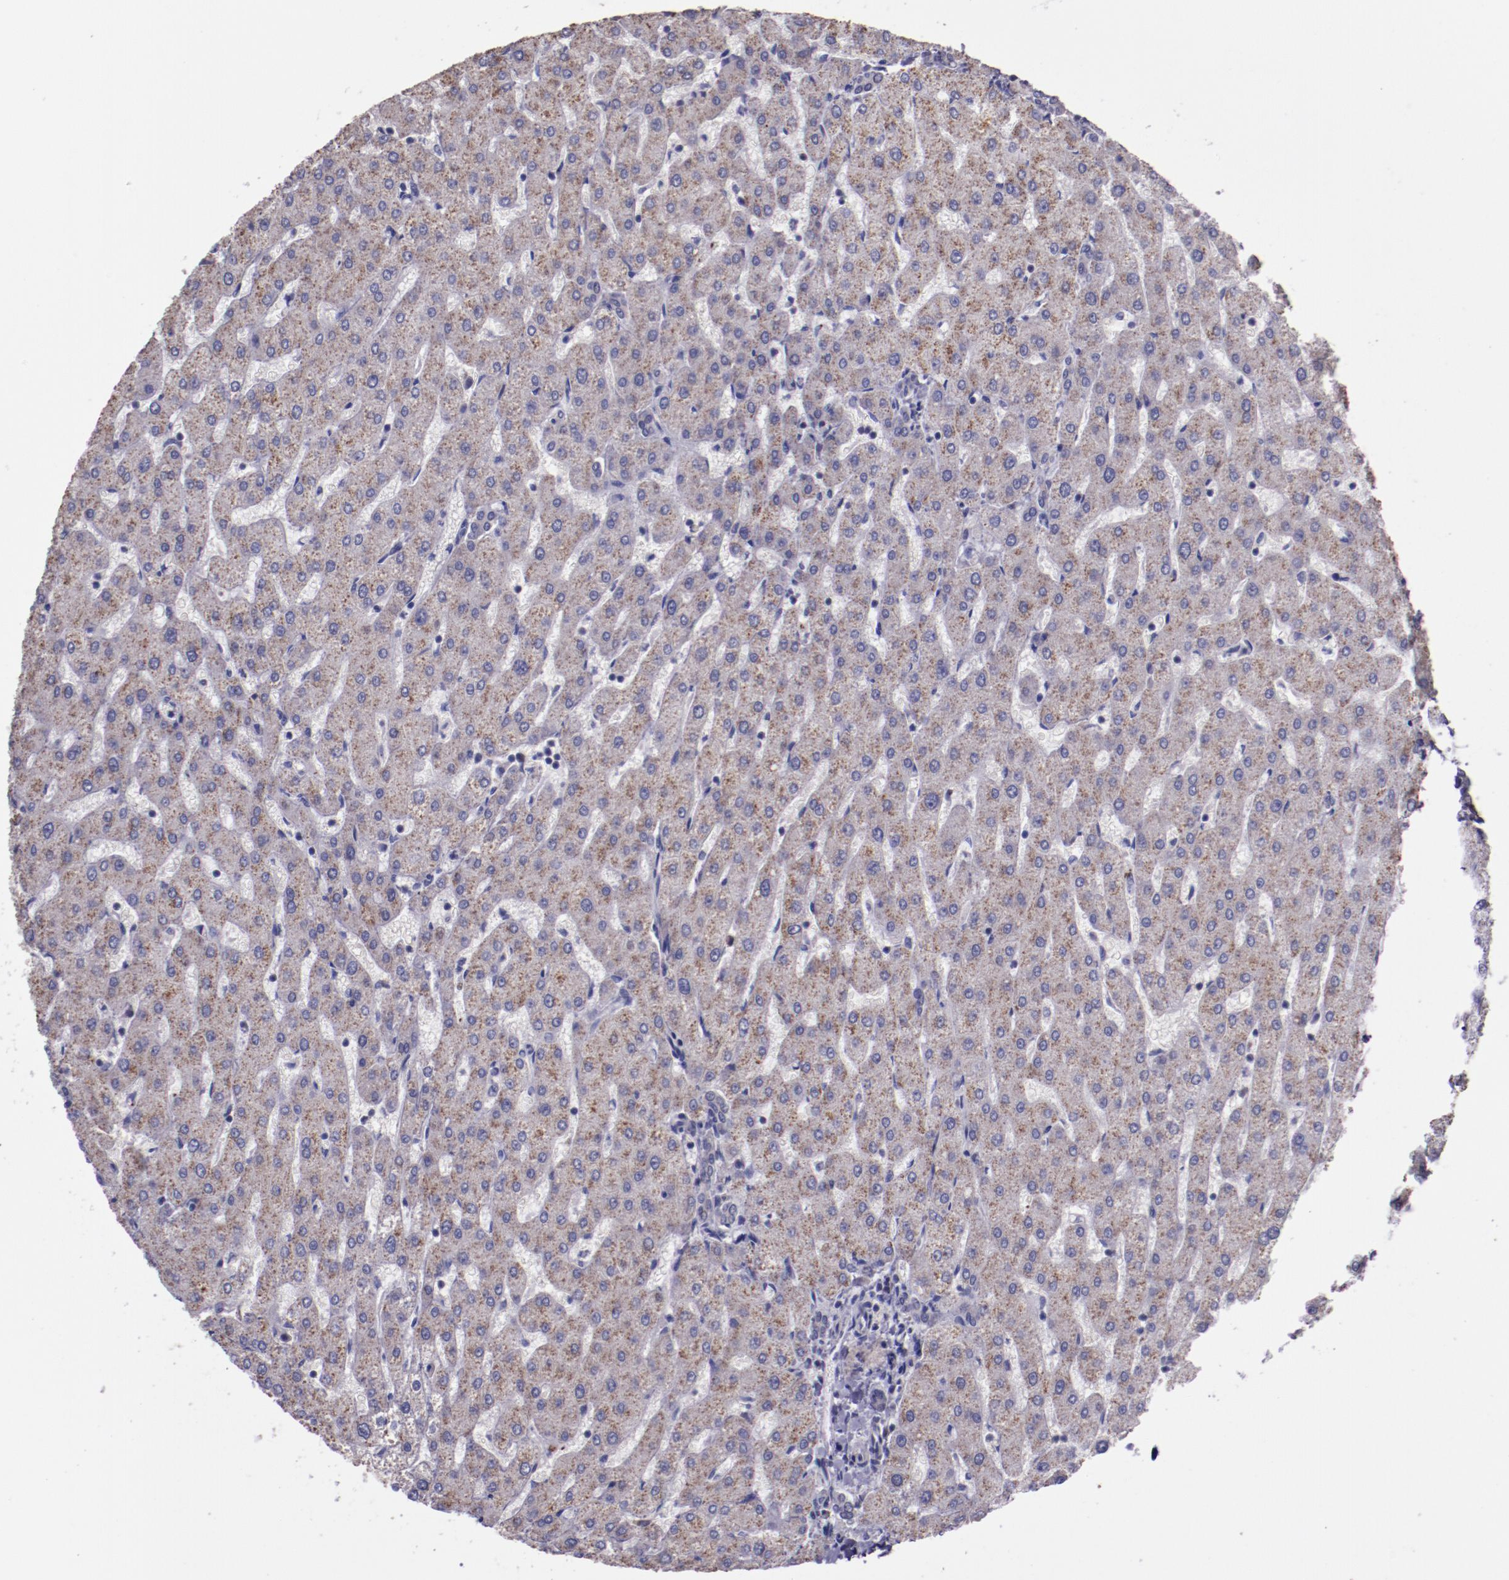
{"staining": {"intensity": "negative", "quantity": "none", "location": "none"}, "tissue": "liver", "cell_type": "Cholangiocytes", "image_type": "normal", "snomed": [{"axis": "morphology", "description": "Normal tissue, NOS"}, {"axis": "topography", "description": "Liver"}], "caption": "High magnification brightfield microscopy of normal liver stained with DAB (3,3'-diaminobenzidine) (brown) and counterstained with hematoxylin (blue): cholangiocytes show no significant staining.", "gene": "ELF1", "patient": {"sex": "male", "age": 67}}